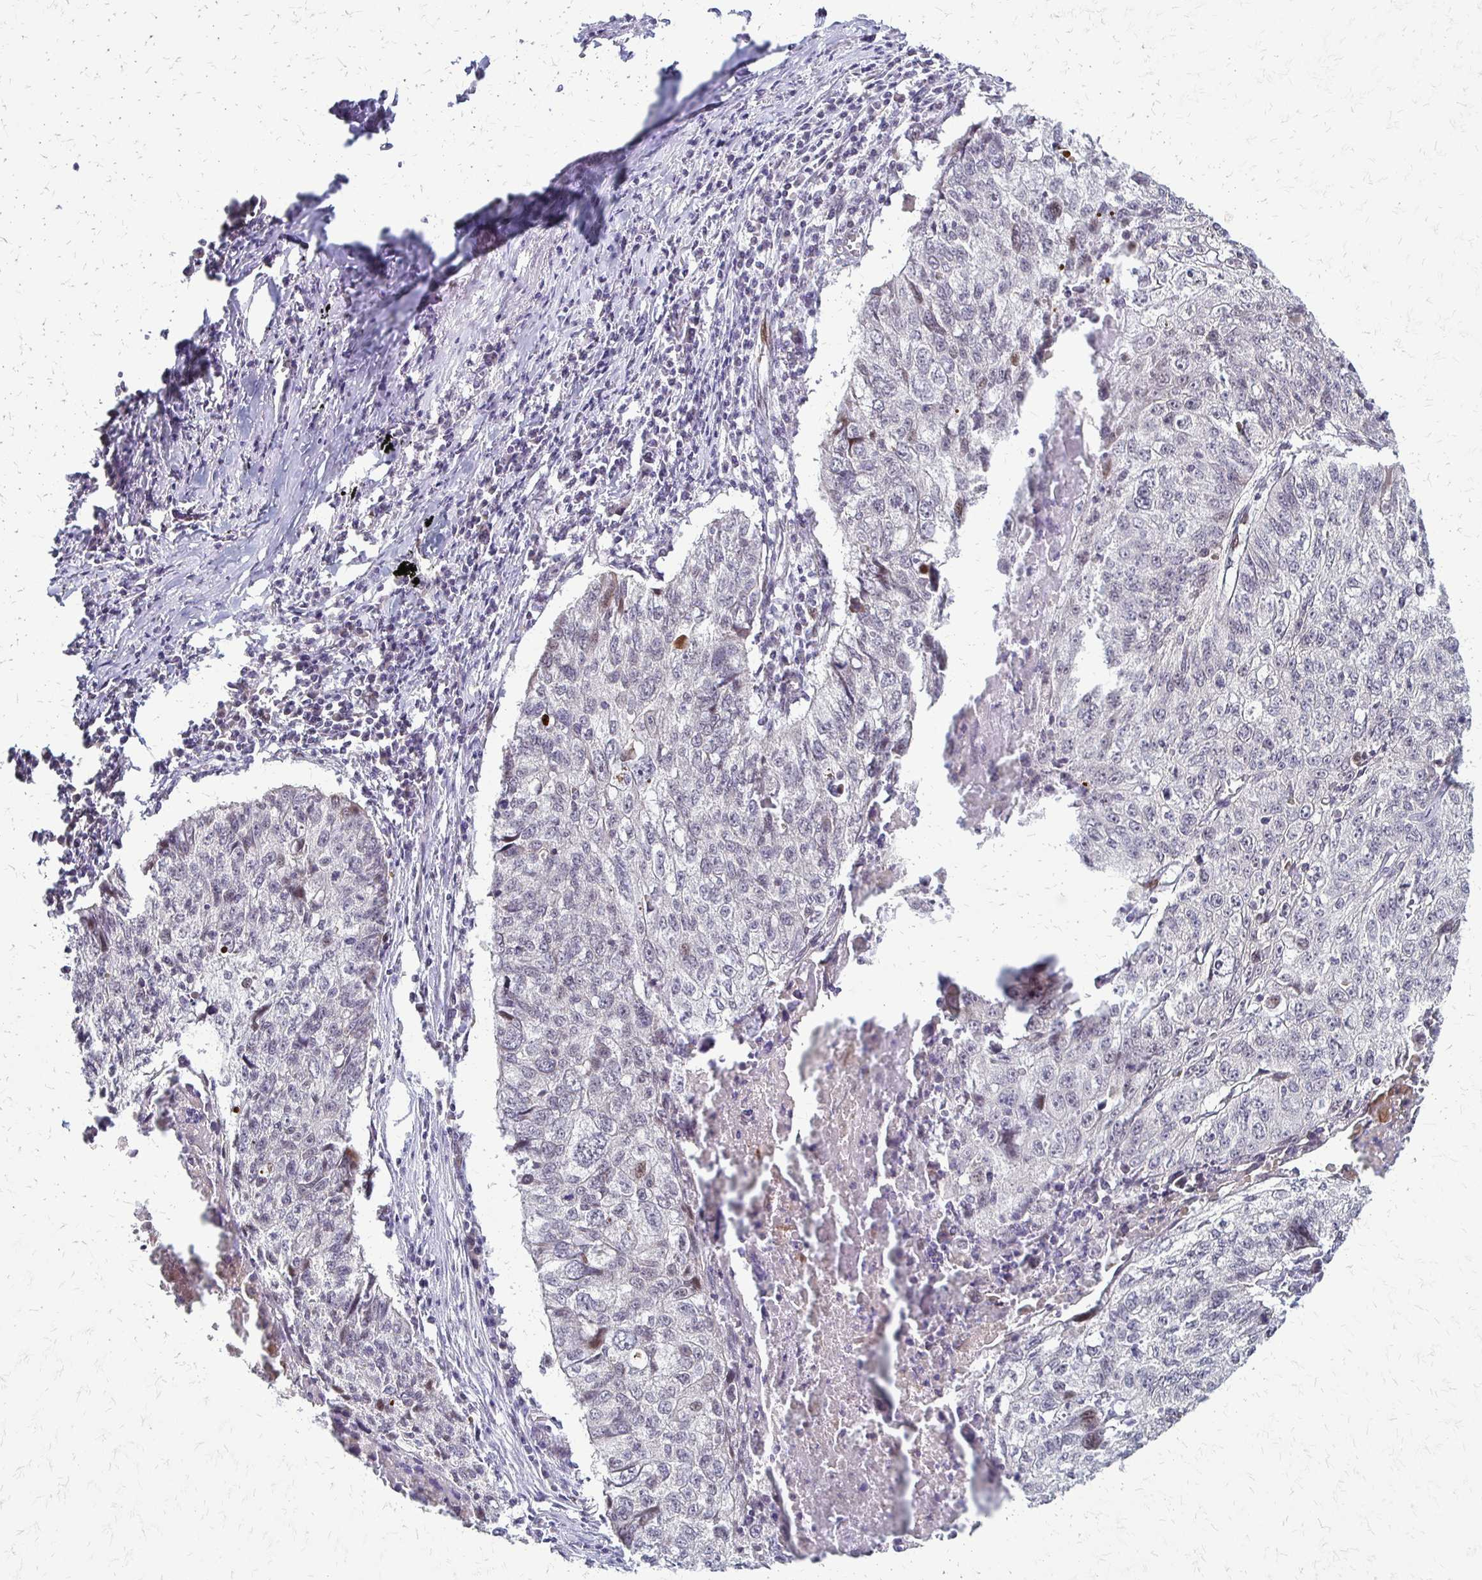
{"staining": {"intensity": "moderate", "quantity": "<25%", "location": "nuclear"}, "tissue": "lung cancer", "cell_type": "Tumor cells", "image_type": "cancer", "snomed": [{"axis": "morphology", "description": "Normal morphology"}, {"axis": "morphology", "description": "Aneuploidy"}, {"axis": "morphology", "description": "Squamous cell carcinoma, NOS"}, {"axis": "topography", "description": "Lymph node"}, {"axis": "topography", "description": "Lung"}], "caption": "Immunohistochemical staining of squamous cell carcinoma (lung) demonstrates low levels of moderate nuclear expression in approximately <25% of tumor cells. Nuclei are stained in blue.", "gene": "TRIR", "patient": {"sex": "female", "age": 76}}